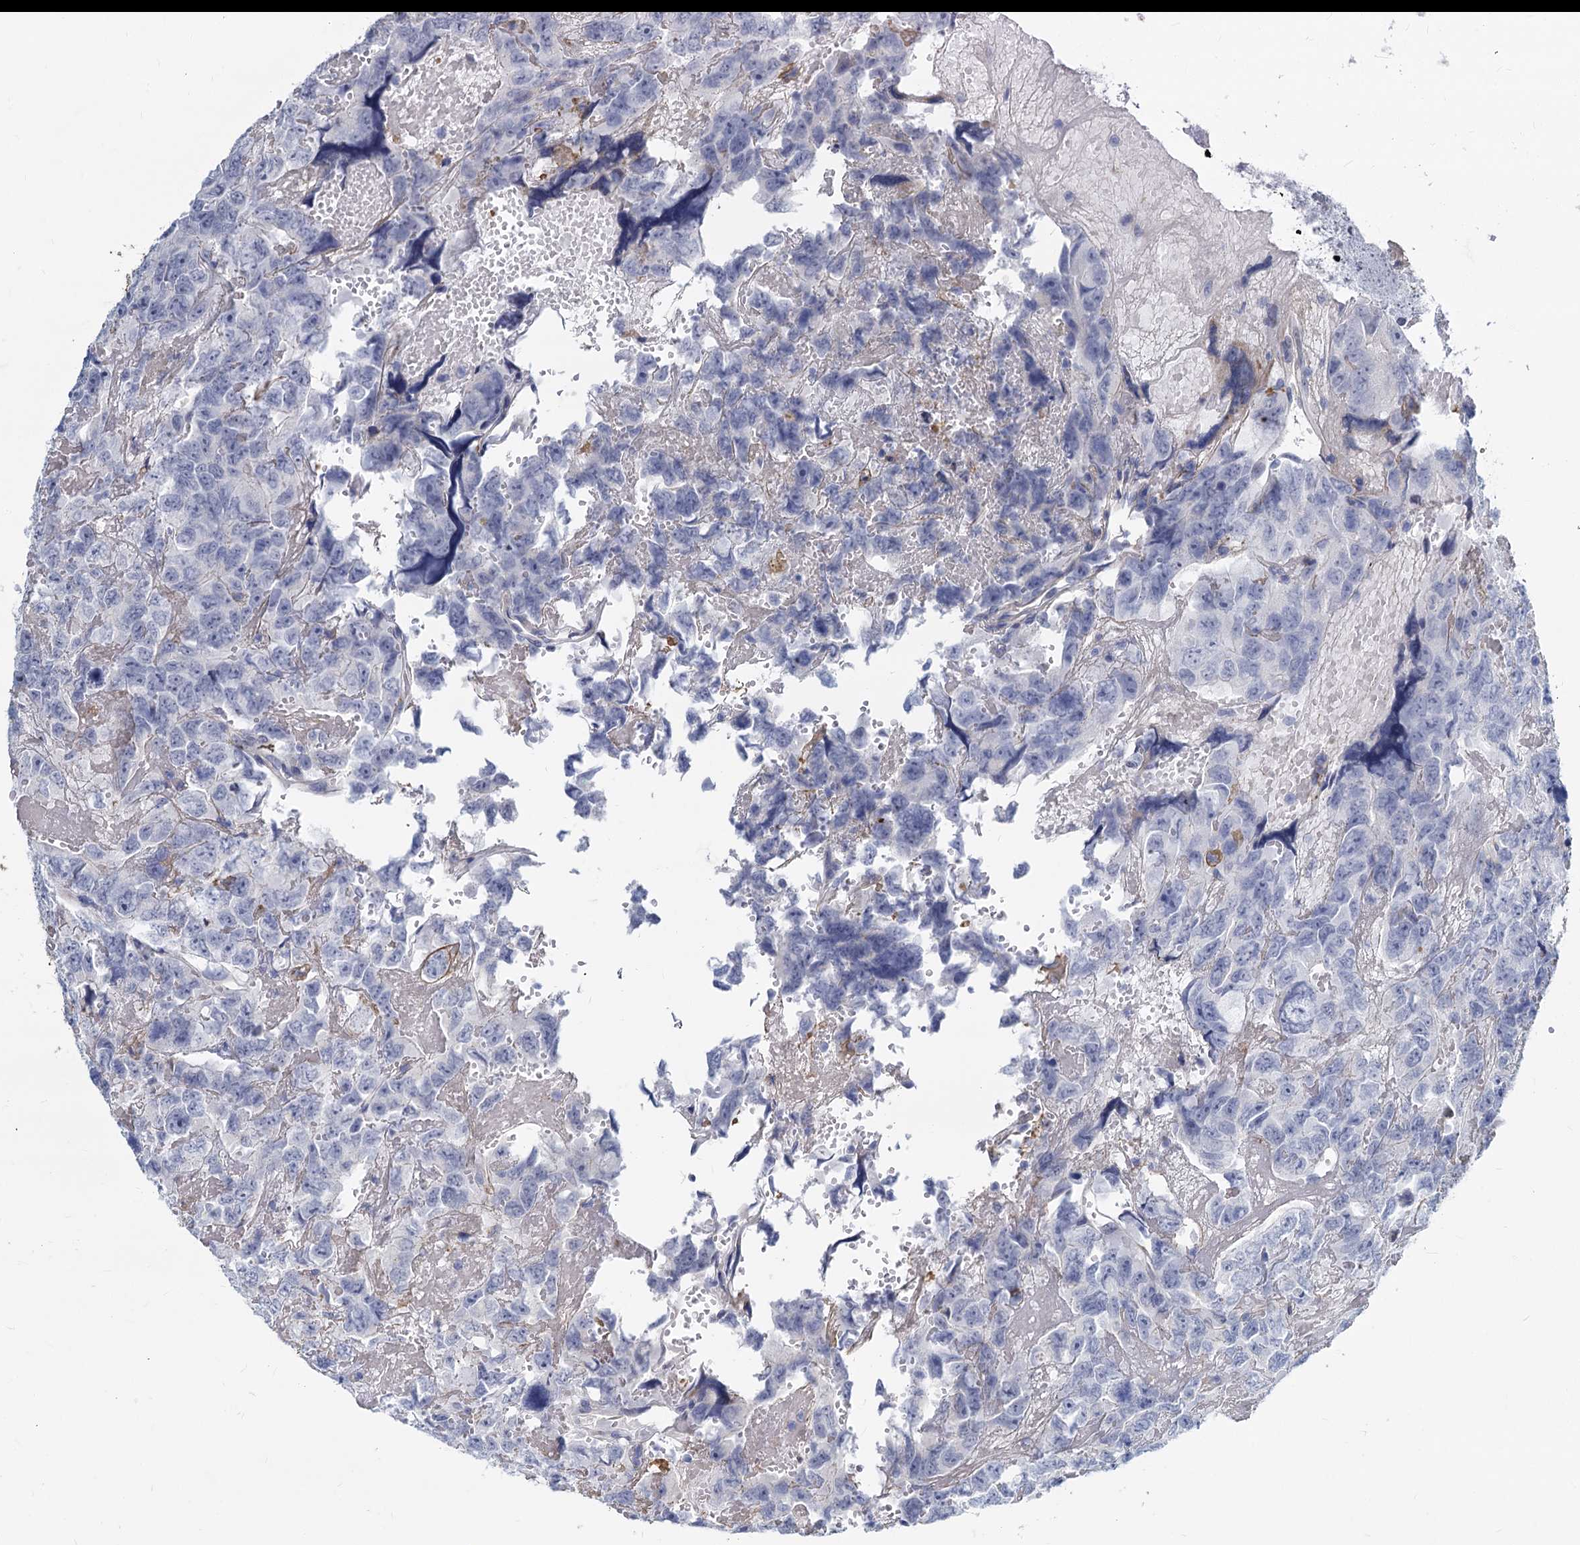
{"staining": {"intensity": "negative", "quantity": "none", "location": "none"}, "tissue": "testis cancer", "cell_type": "Tumor cells", "image_type": "cancer", "snomed": [{"axis": "morphology", "description": "Carcinoma, Embryonal, NOS"}, {"axis": "topography", "description": "Testis"}], "caption": "The immunohistochemistry micrograph has no significant staining in tumor cells of testis cancer (embryonal carcinoma) tissue.", "gene": "GSTM3", "patient": {"sex": "male", "age": 45}}